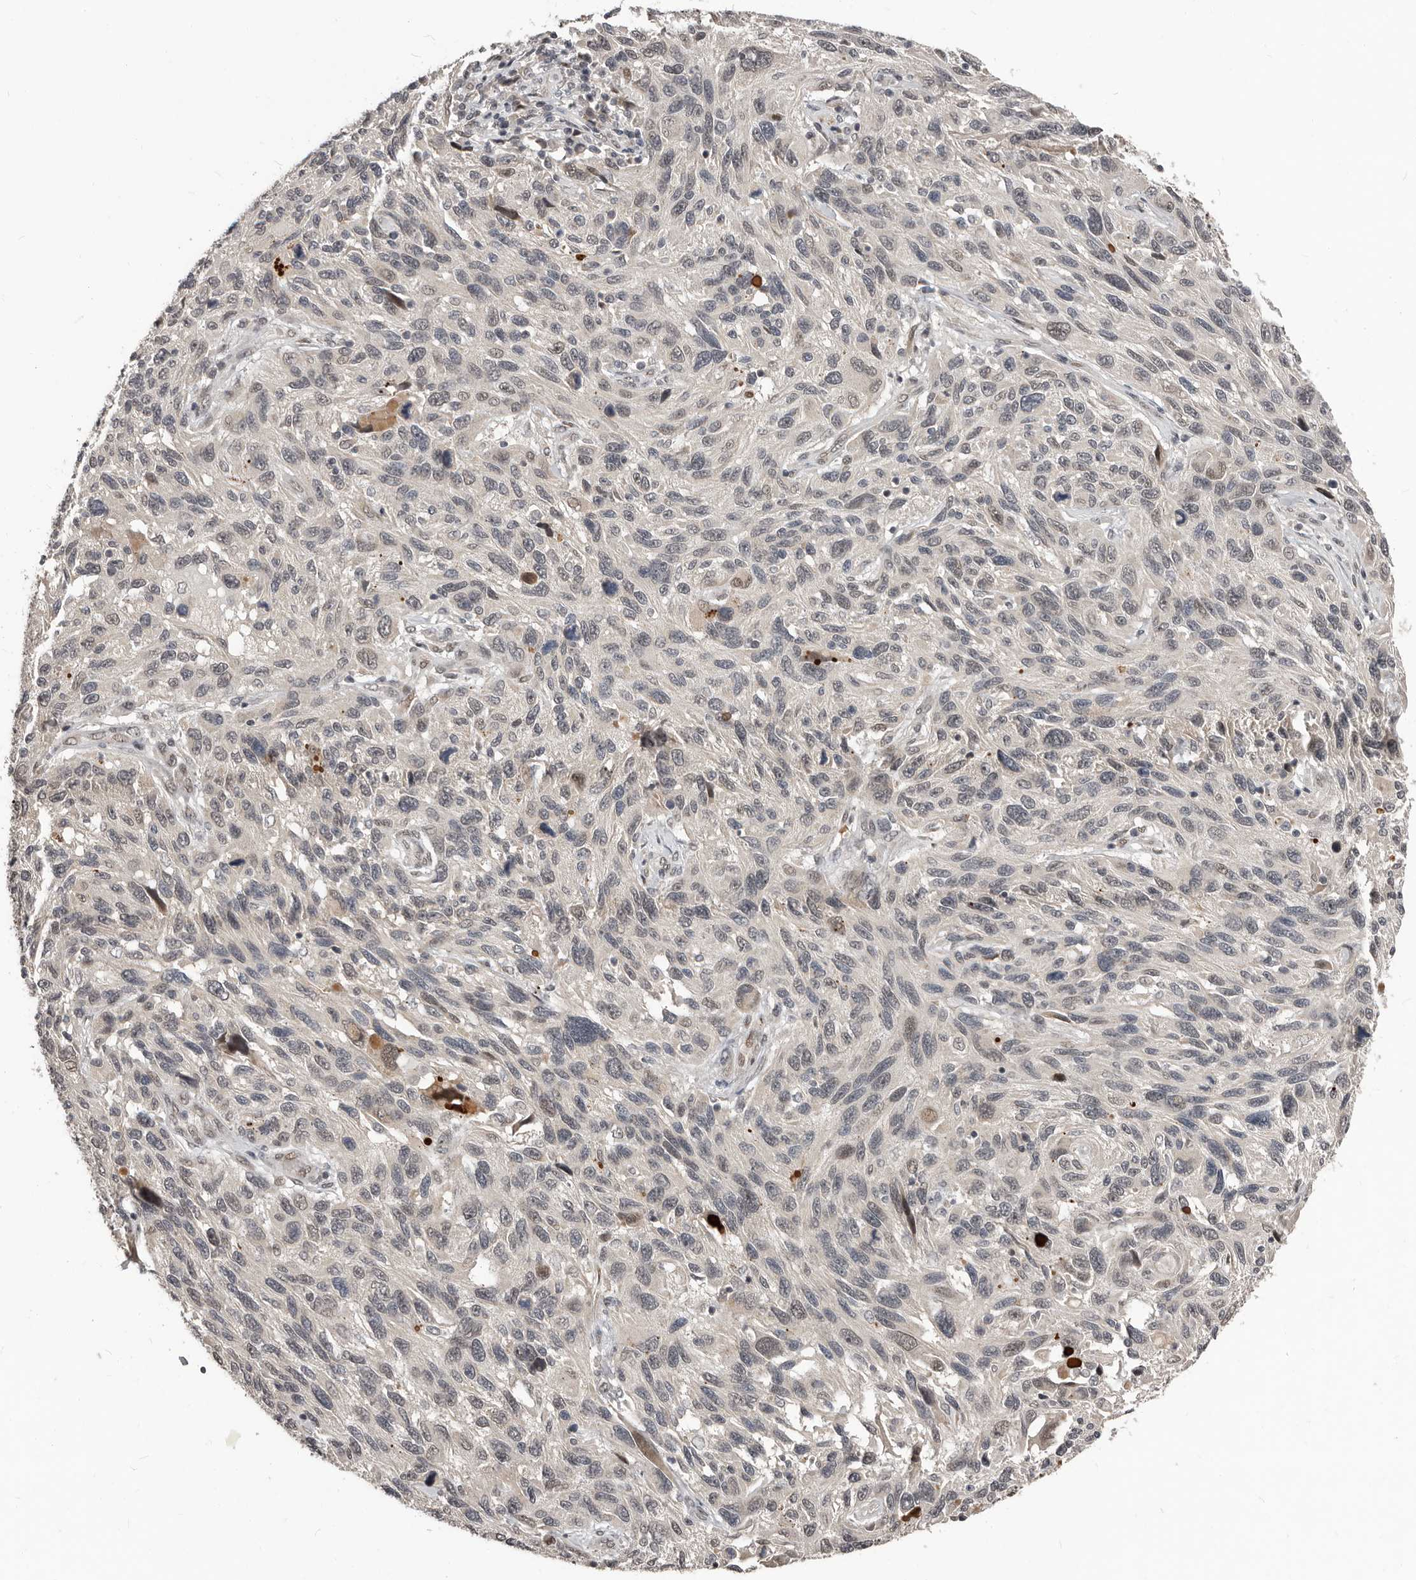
{"staining": {"intensity": "negative", "quantity": "none", "location": "none"}, "tissue": "melanoma", "cell_type": "Tumor cells", "image_type": "cancer", "snomed": [{"axis": "morphology", "description": "Malignant melanoma, NOS"}, {"axis": "topography", "description": "Skin"}], "caption": "Melanoma stained for a protein using immunohistochemistry (IHC) displays no expression tumor cells.", "gene": "APOL6", "patient": {"sex": "male", "age": 53}}